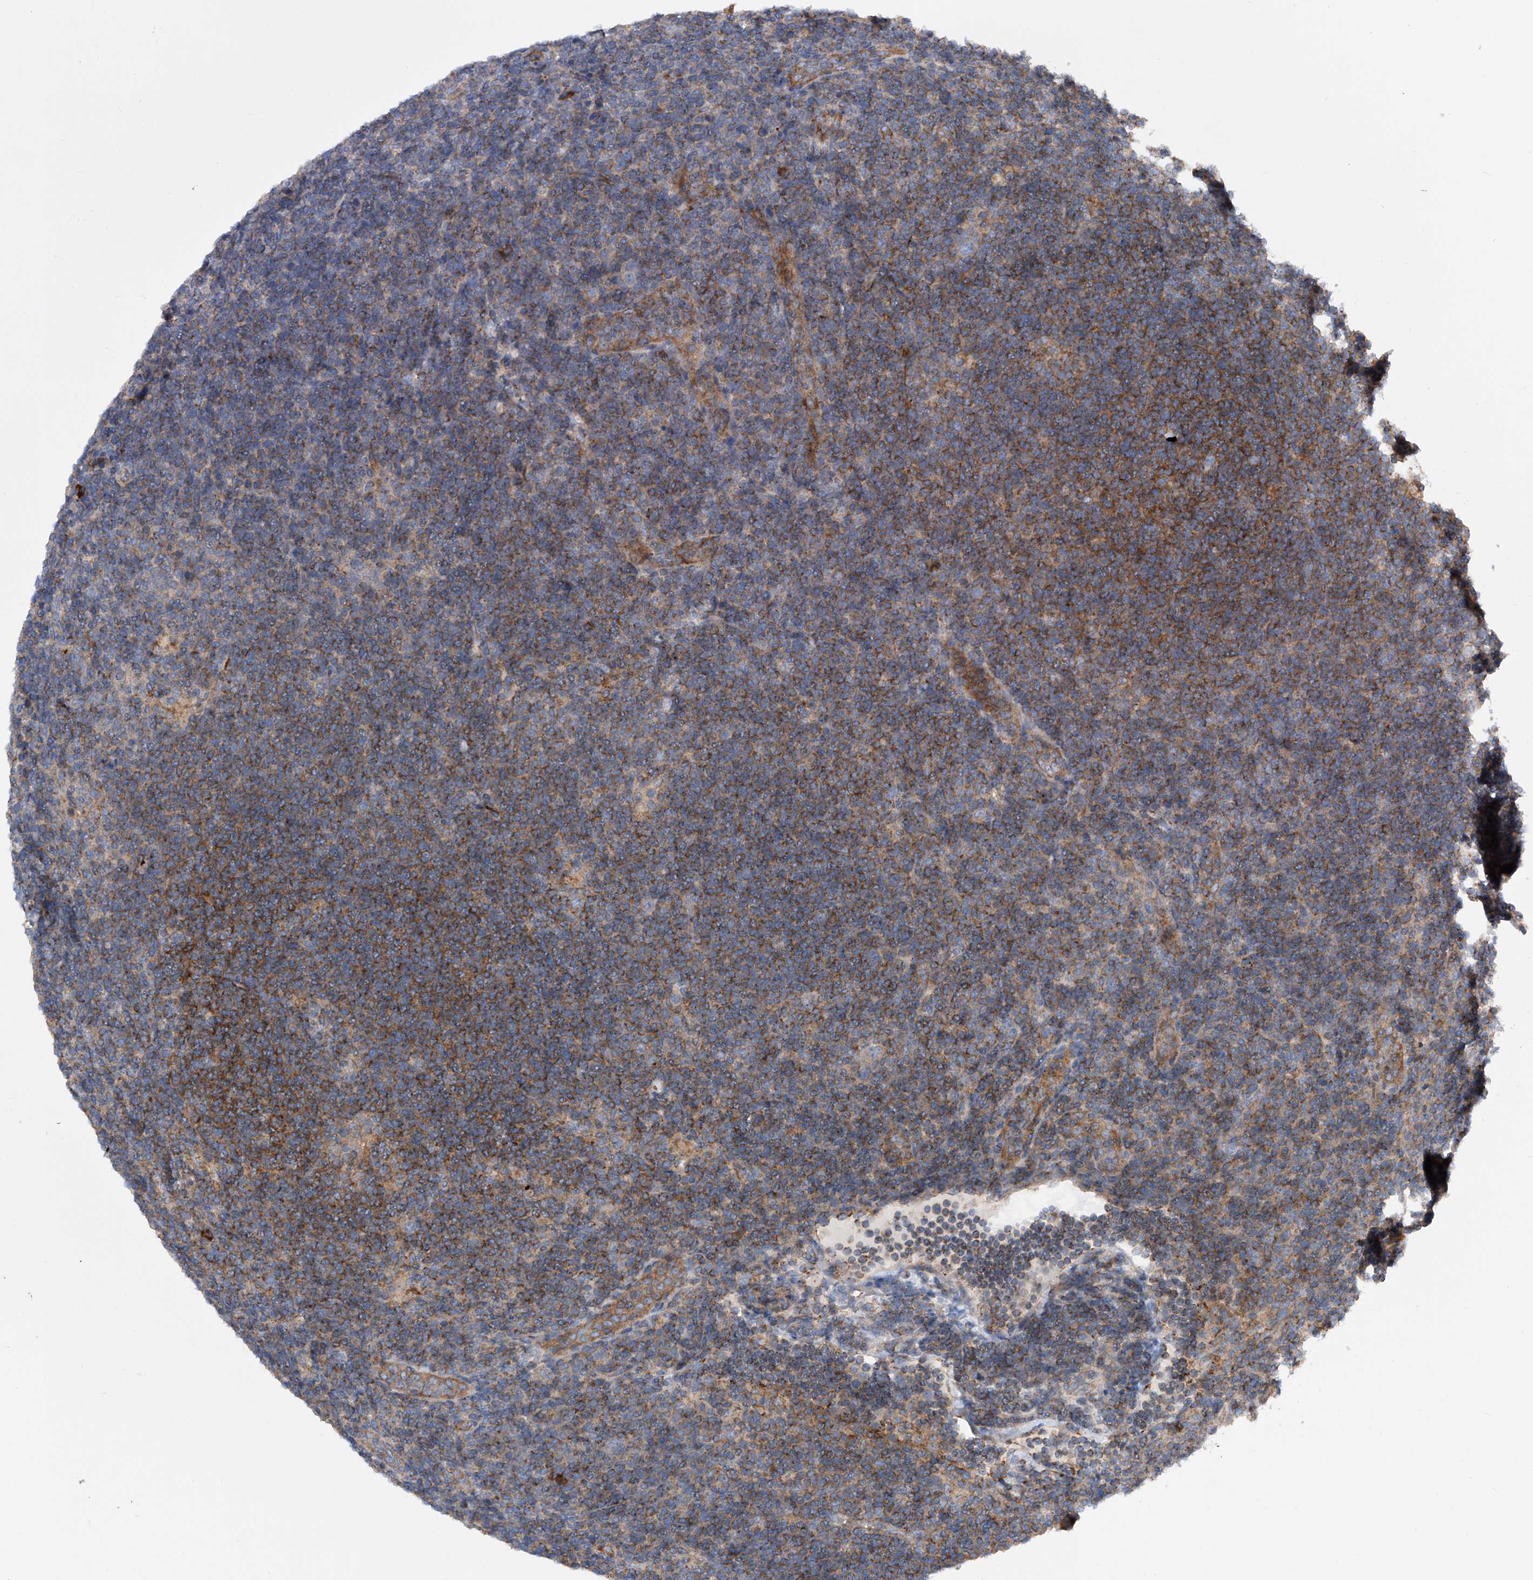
{"staining": {"intensity": "negative", "quantity": "none", "location": "none"}, "tissue": "lymphoma", "cell_type": "Tumor cells", "image_type": "cancer", "snomed": [{"axis": "morphology", "description": "Hodgkin's disease, NOS"}, {"axis": "topography", "description": "Lymph node"}], "caption": "Immunohistochemistry photomicrograph of Hodgkin's disease stained for a protein (brown), which shows no positivity in tumor cells.", "gene": "MLYCD", "patient": {"sex": "female", "age": 57}}